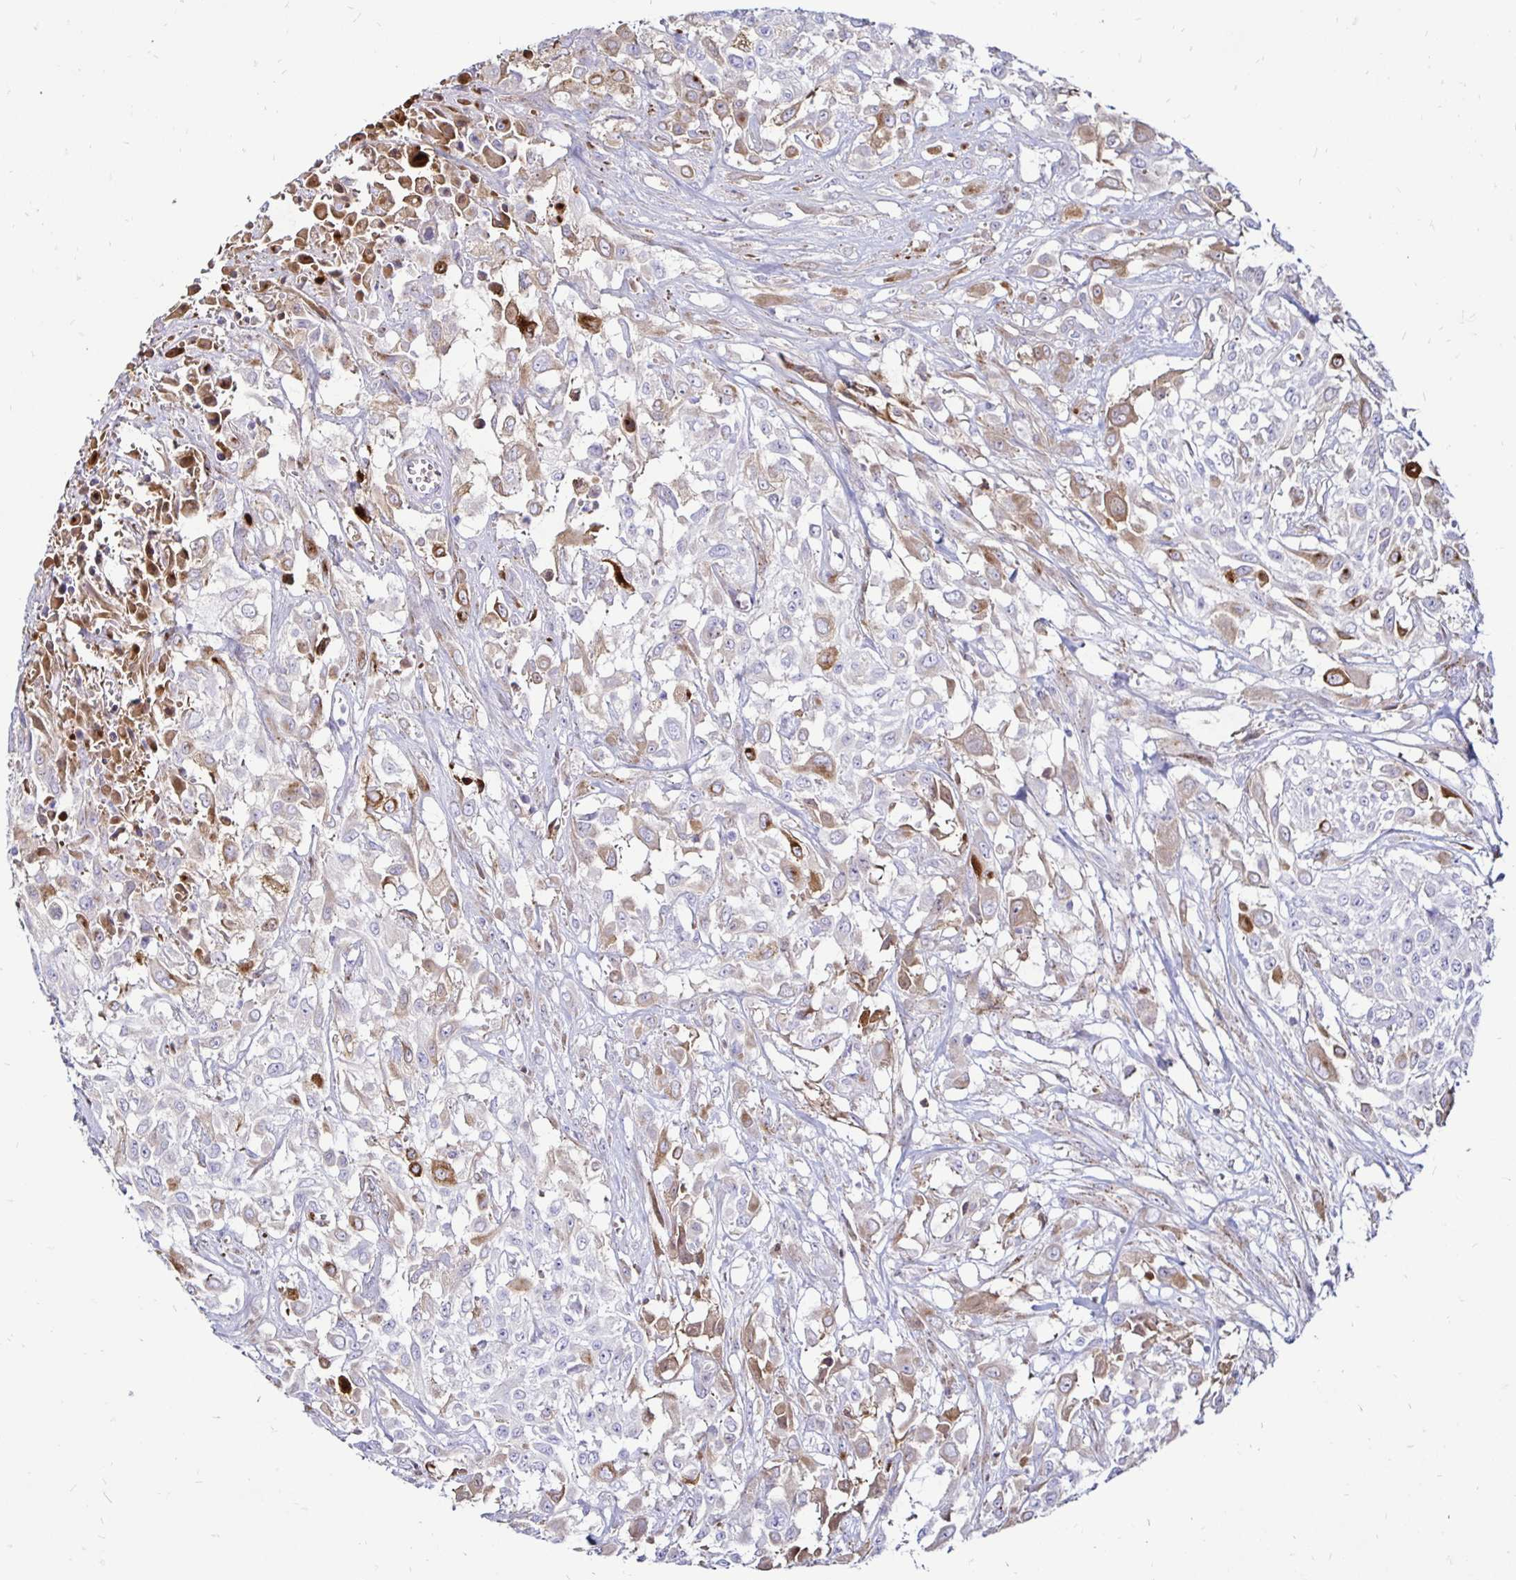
{"staining": {"intensity": "moderate", "quantity": "<25%", "location": "cytoplasmic/membranous"}, "tissue": "urothelial cancer", "cell_type": "Tumor cells", "image_type": "cancer", "snomed": [{"axis": "morphology", "description": "Urothelial carcinoma, High grade"}, {"axis": "topography", "description": "Urinary bladder"}], "caption": "High-grade urothelial carcinoma was stained to show a protein in brown. There is low levels of moderate cytoplasmic/membranous staining in about <25% of tumor cells.", "gene": "TIMP1", "patient": {"sex": "male", "age": 57}}